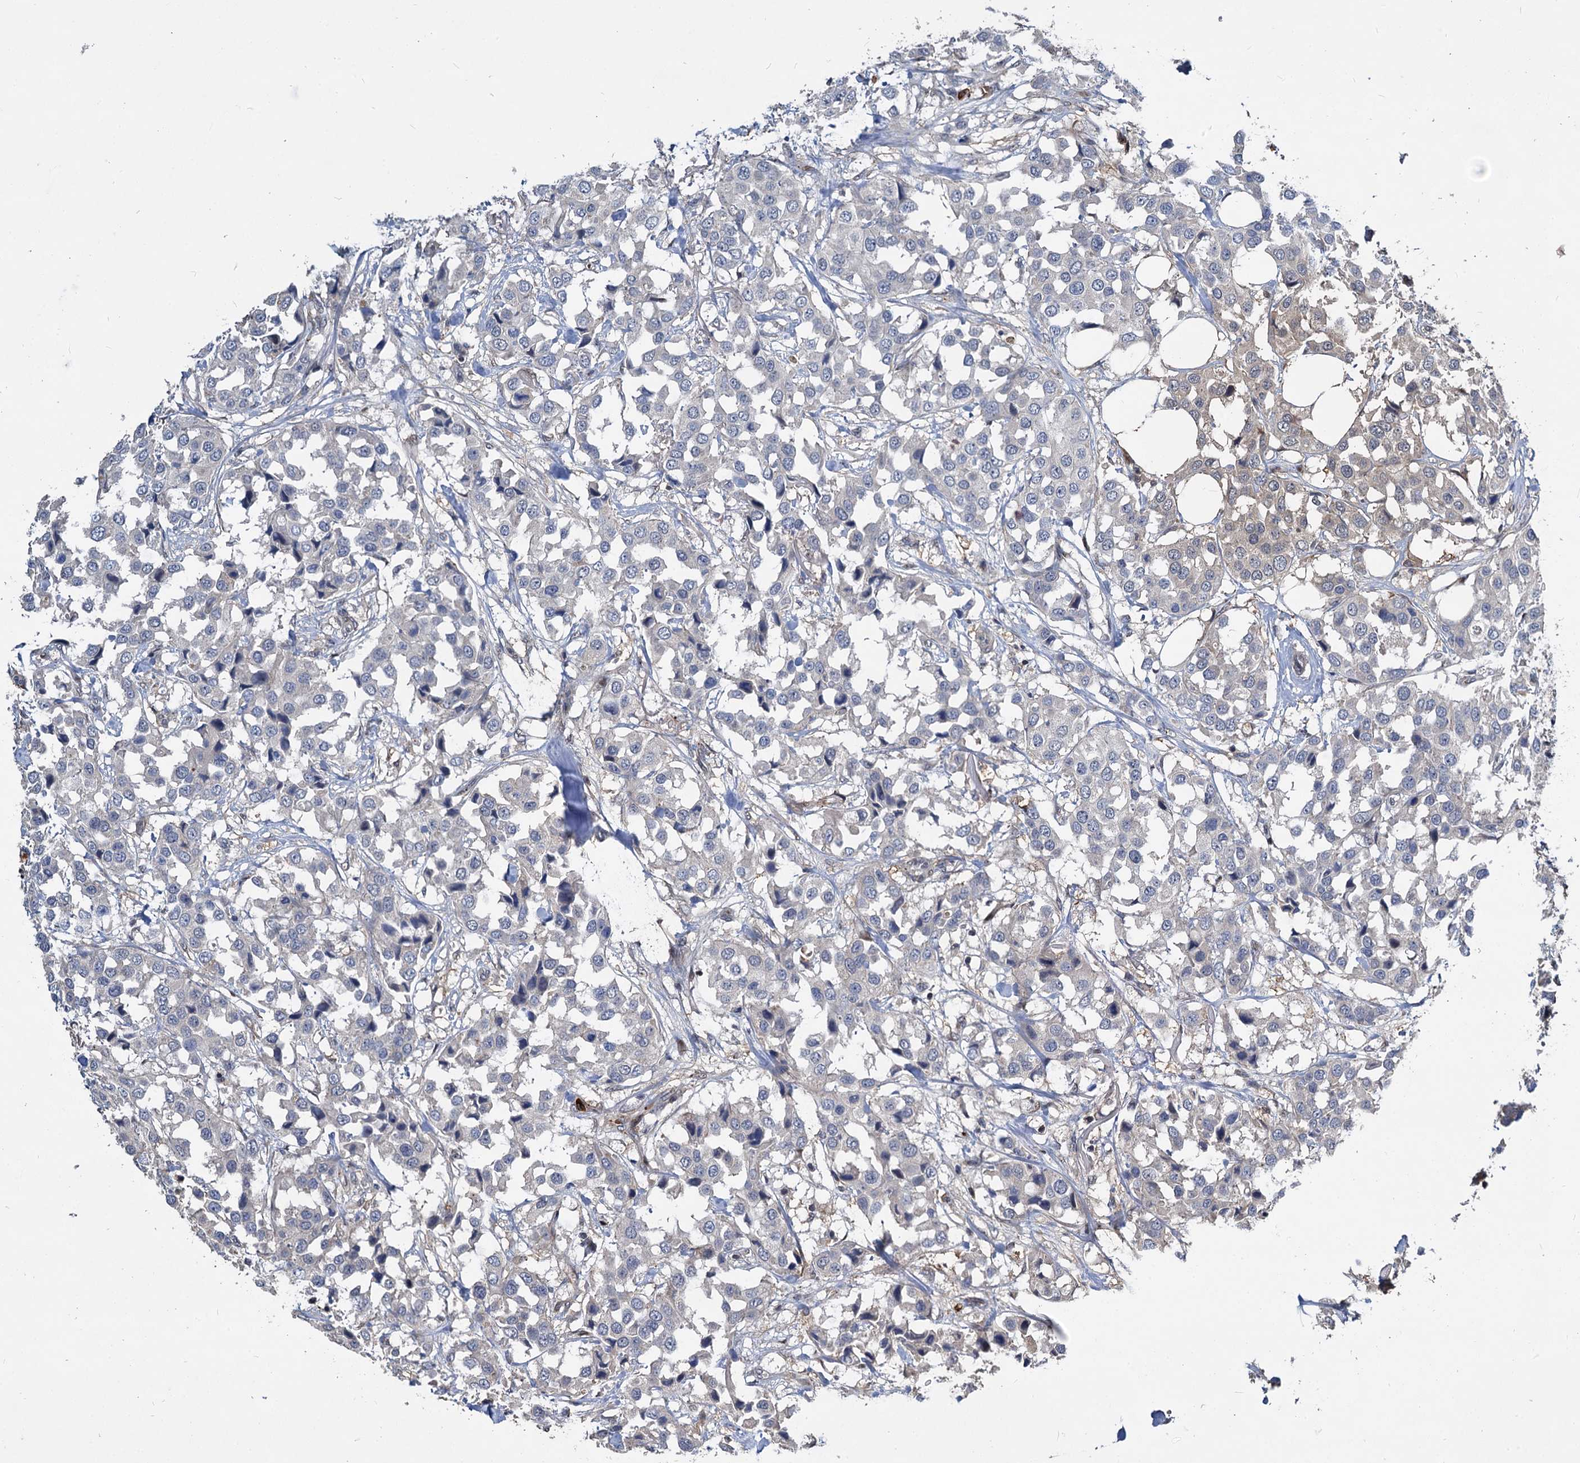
{"staining": {"intensity": "negative", "quantity": "none", "location": "none"}, "tissue": "breast cancer", "cell_type": "Tumor cells", "image_type": "cancer", "snomed": [{"axis": "morphology", "description": "Duct carcinoma"}, {"axis": "topography", "description": "Breast"}], "caption": "There is no significant positivity in tumor cells of breast cancer (infiltrating ductal carcinoma). (Brightfield microscopy of DAB immunohistochemistry (IHC) at high magnification).", "gene": "ATG101", "patient": {"sex": "female", "age": 80}}